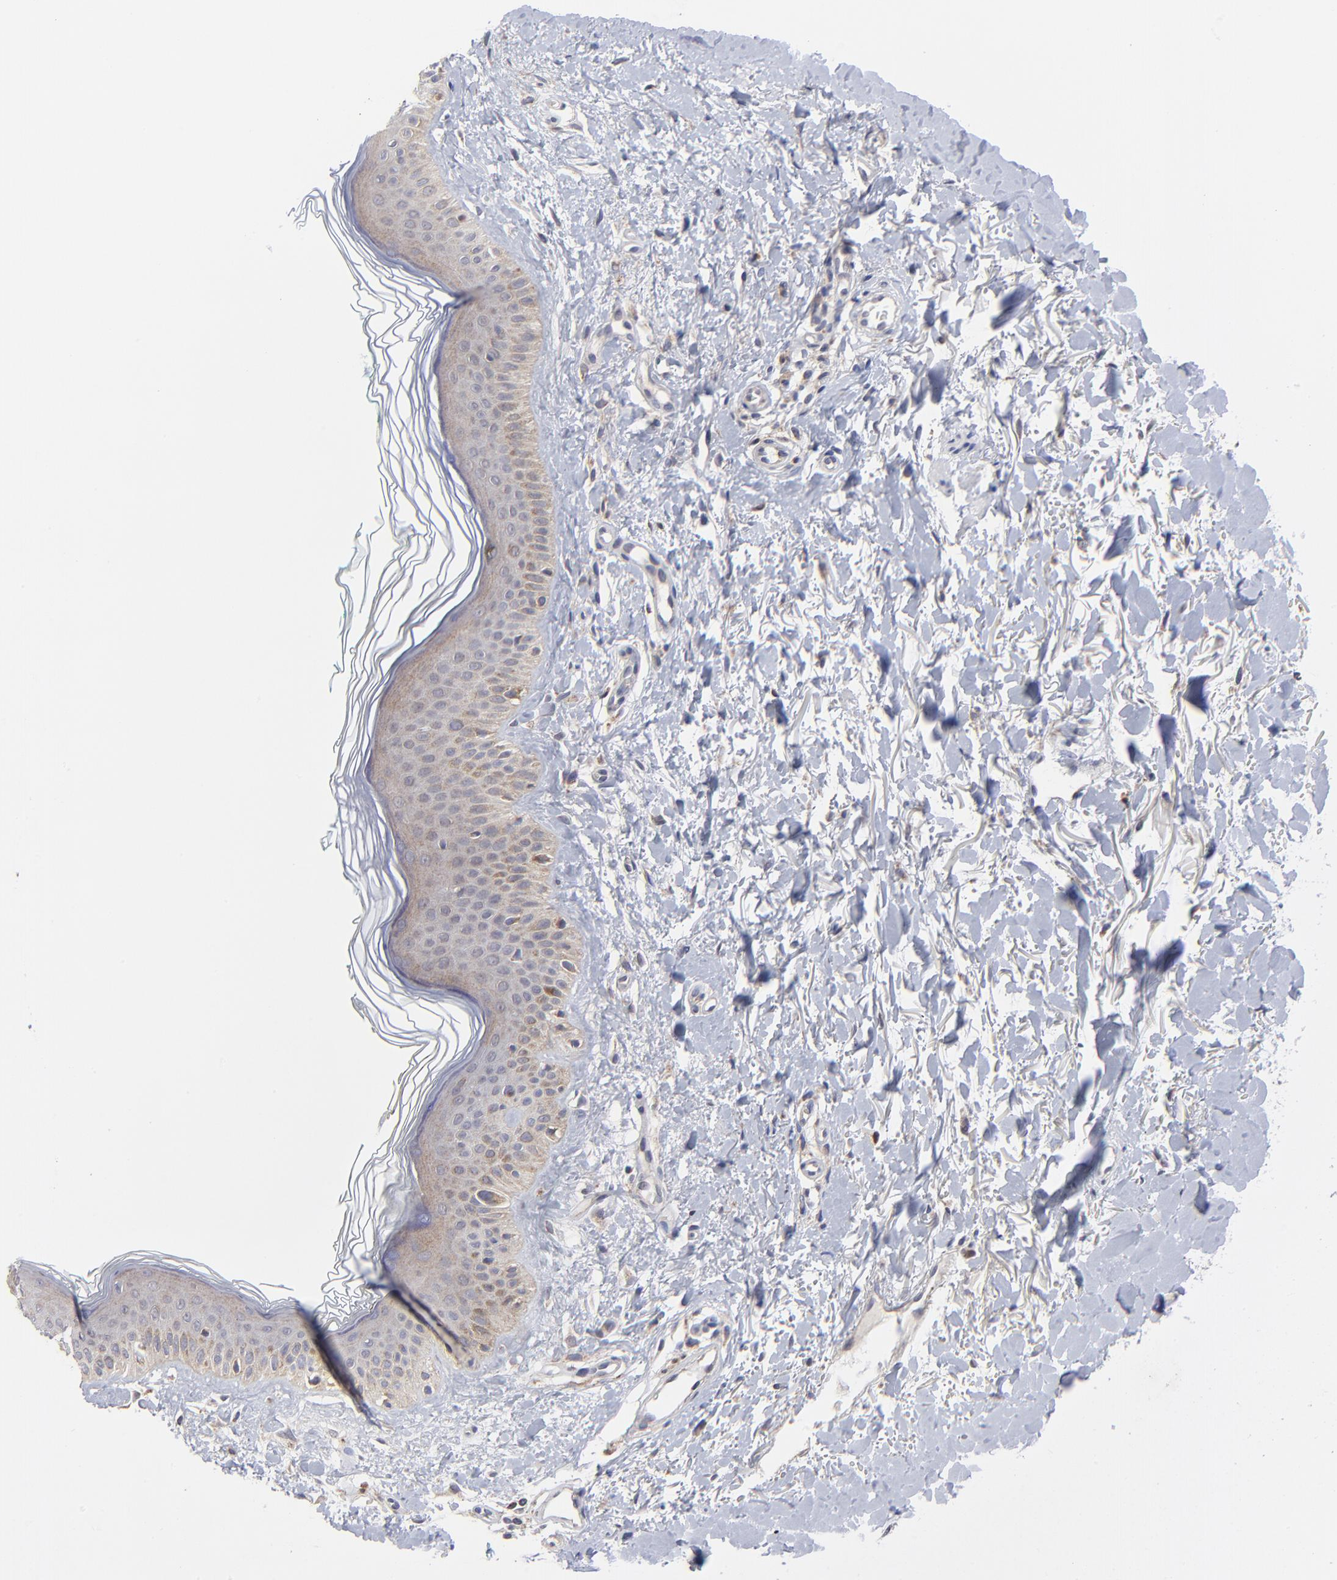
{"staining": {"intensity": "negative", "quantity": "none", "location": "none"}, "tissue": "skin", "cell_type": "Fibroblasts", "image_type": "normal", "snomed": [{"axis": "morphology", "description": "Normal tissue, NOS"}, {"axis": "topography", "description": "Skin"}], "caption": "High power microscopy photomicrograph of an IHC image of unremarkable skin, revealing no significant positivity in fibroblasts. (Immunohistochemistry, brightfield microscopy, high magnification).", "gene": "FBXL12", "patient": {"sex": "male", "age": 71}}